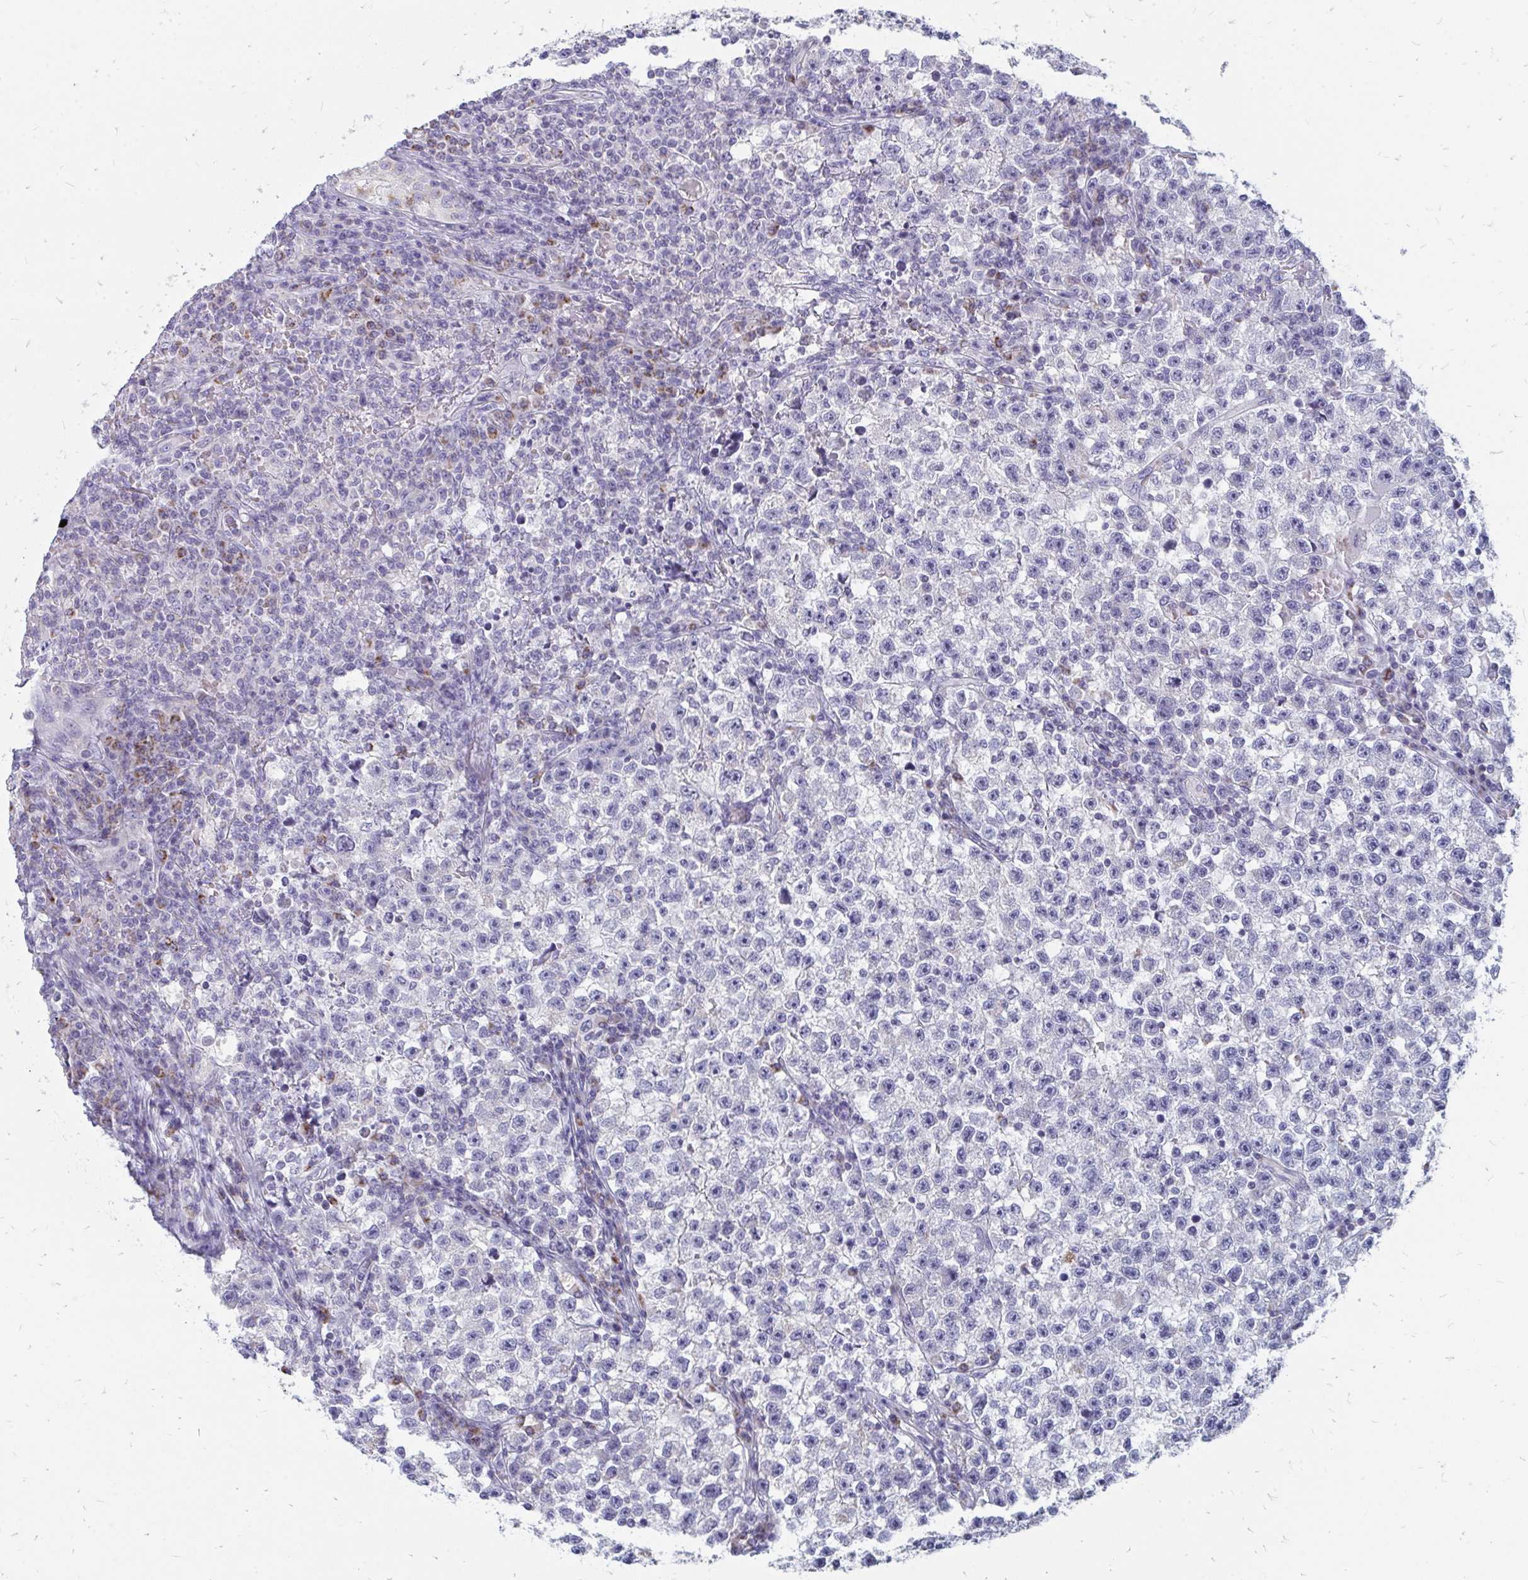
{"staining": {"intensity": "negative", "quantity": "none", "location": "none"}, "tissue": "testis cancer", "cell_type": "Tumor cells", "image_type": "cancer", "snomed": [{"axis": "morphology", "description": "Seminoma, NOS"}, {"axis": "topography", "description": "Testis"}], "caption": "Testis seminoma stained for a protein using immunohistochemistry exhibits no expression tumor cells.", "gene": "OR10V1", "patient": {"sex": "male", "age": 22}}